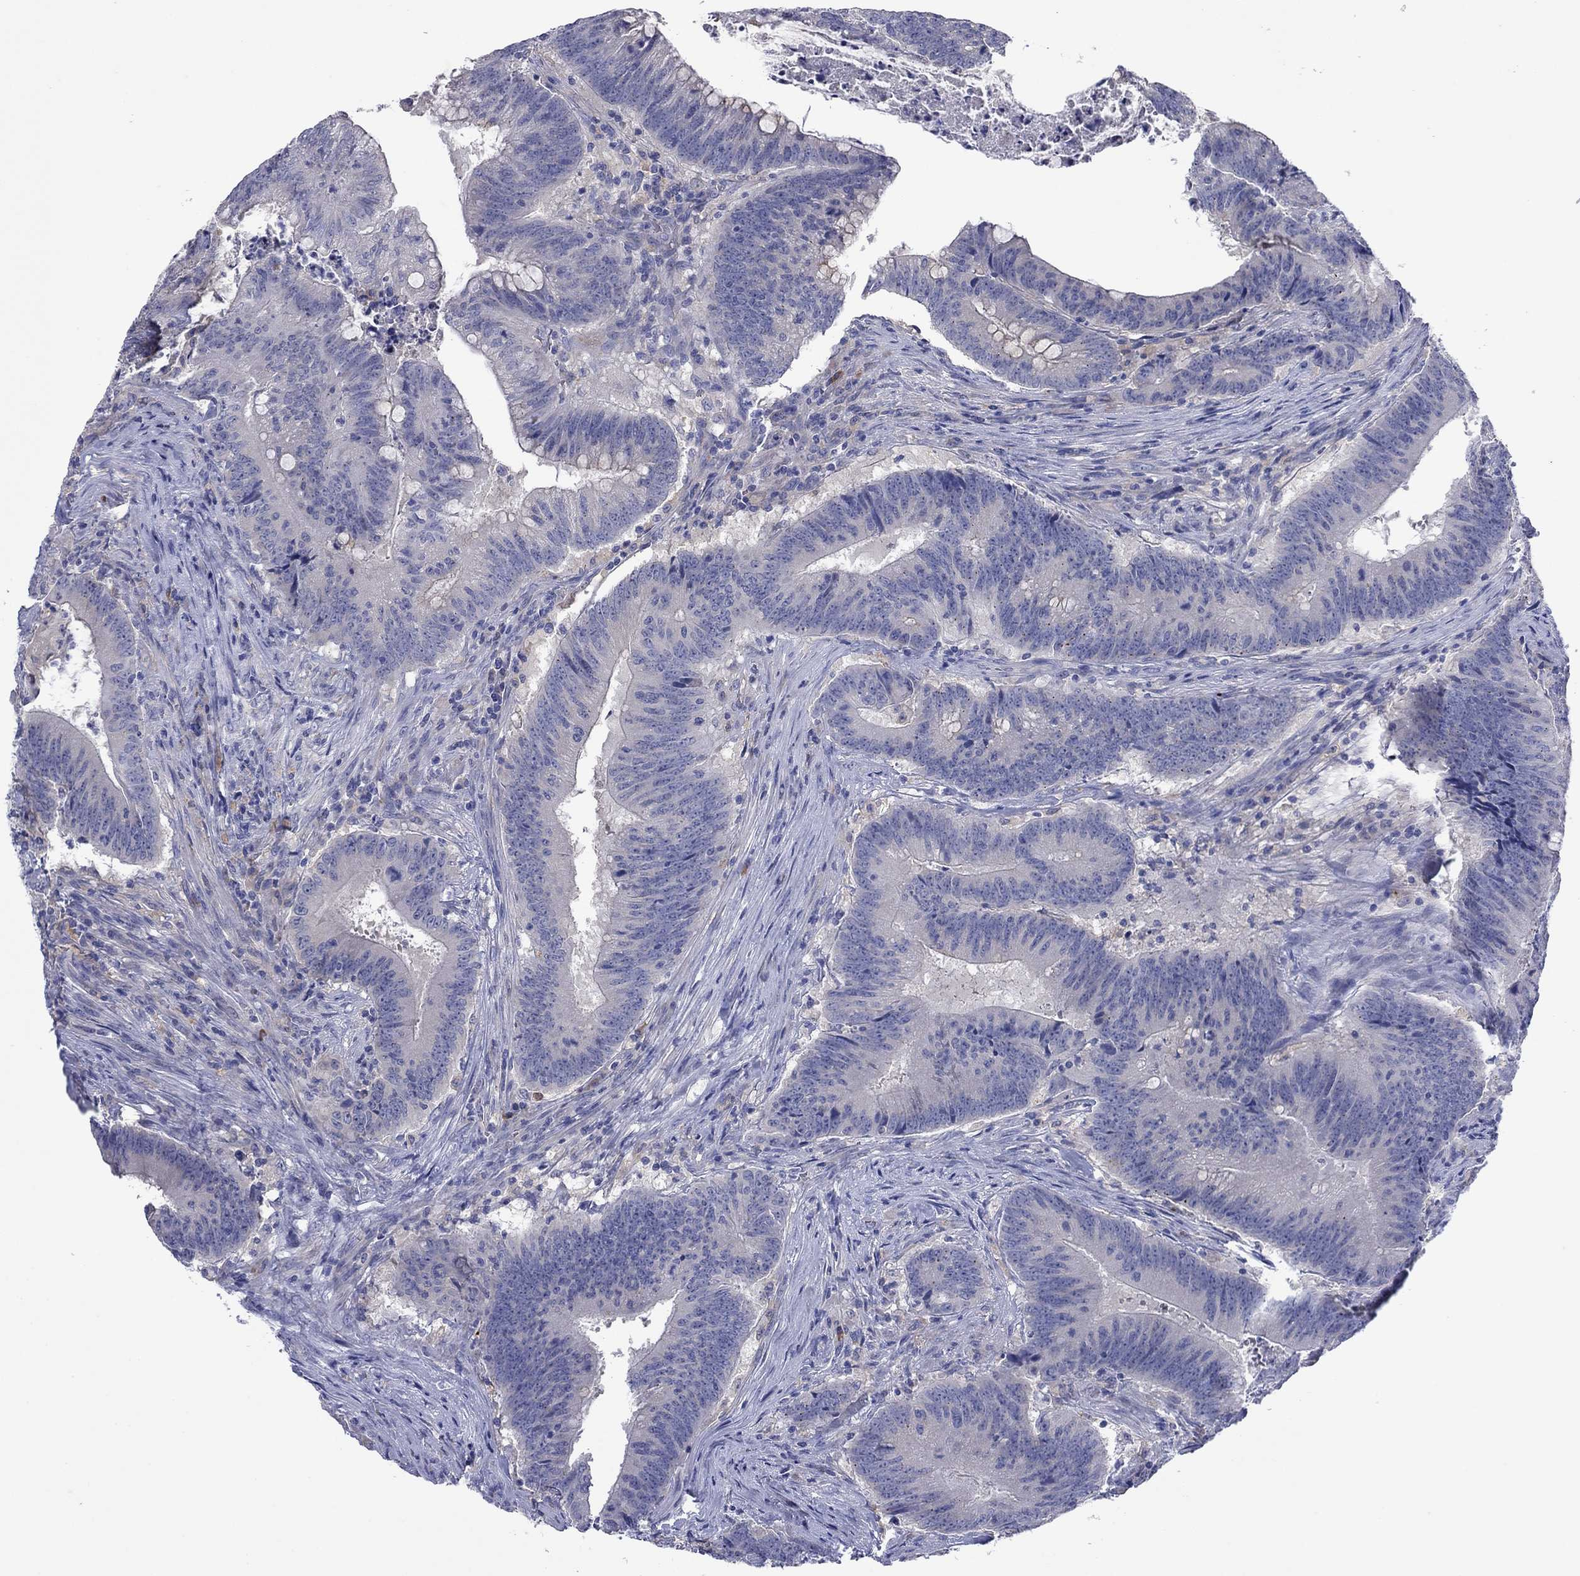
{"staining": {"intensity": "negative", "quantity": "none", "location": "none"}, "tissue": "colorectal cancer", "cell_type": "Tumor cells", "image_type": "cancer", "snomed": [{"axis": "morphology", "description": "Adenocarcinoma, NOS"}, {"axis": "topography", "description": "Colon"}], "caption": "Image shows no protein positivity in tumor cells of colorectal cancer (adenocarcinoma) tissue.", "gene": "PLCL2", "patient": {"sex": "female", "age": 87}}